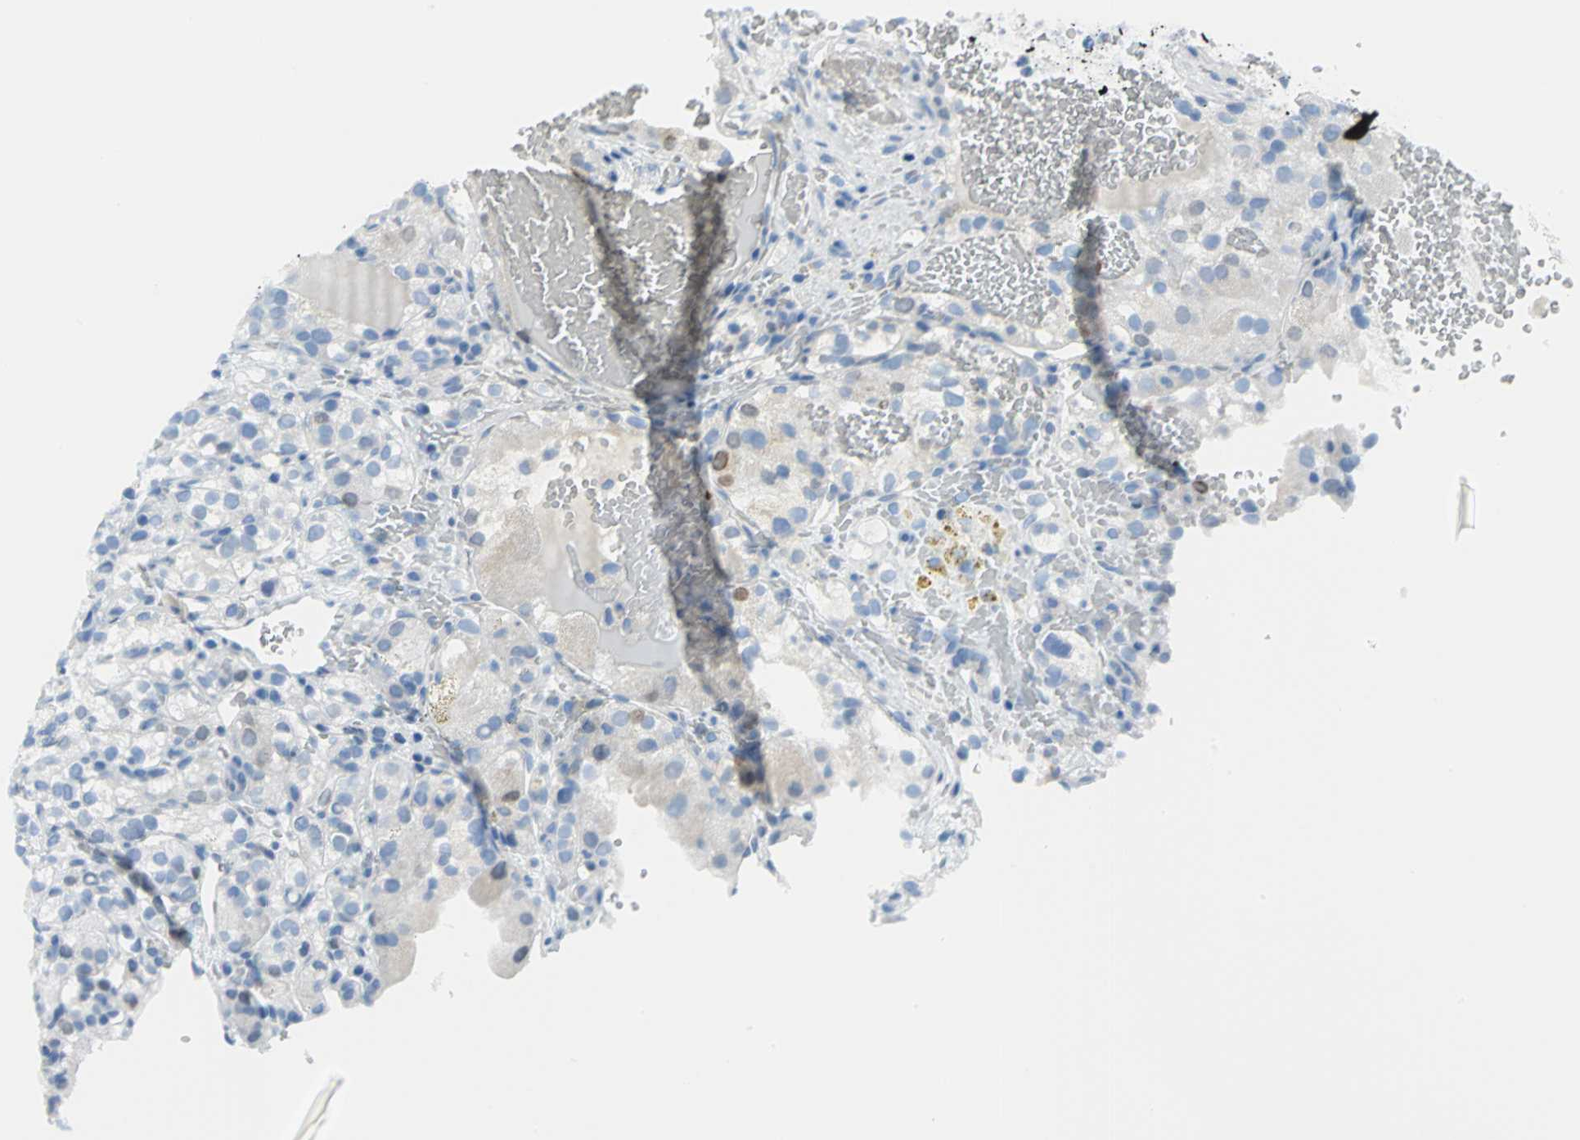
{"staining": {"intensity": "moderate", "quantity": "<25%", "location": "nuclear"}, "tissue": "renal cancer", "cell_type": "Tumor cells", "image_type": "cancer", "snomed": [{"axis": "morphology", "description": "Normal tissue, NOS"}, {"axis": "morphology", "description": "Adenocarcinoma, NOS"}, {"axis": "topography", "description": "Kidney"}], "caption": "Immunohistochemical staining of human adenocarcinoma (renal) shows low levels of moderate nuclear protein staining in about <25% of tumor cells. (DAB (3,3'-diaminobenzidine) IHC with brightfield microscopy, high magnification).", "gene": "MCM3", "patient": {"sex": "male", "age": 61}}